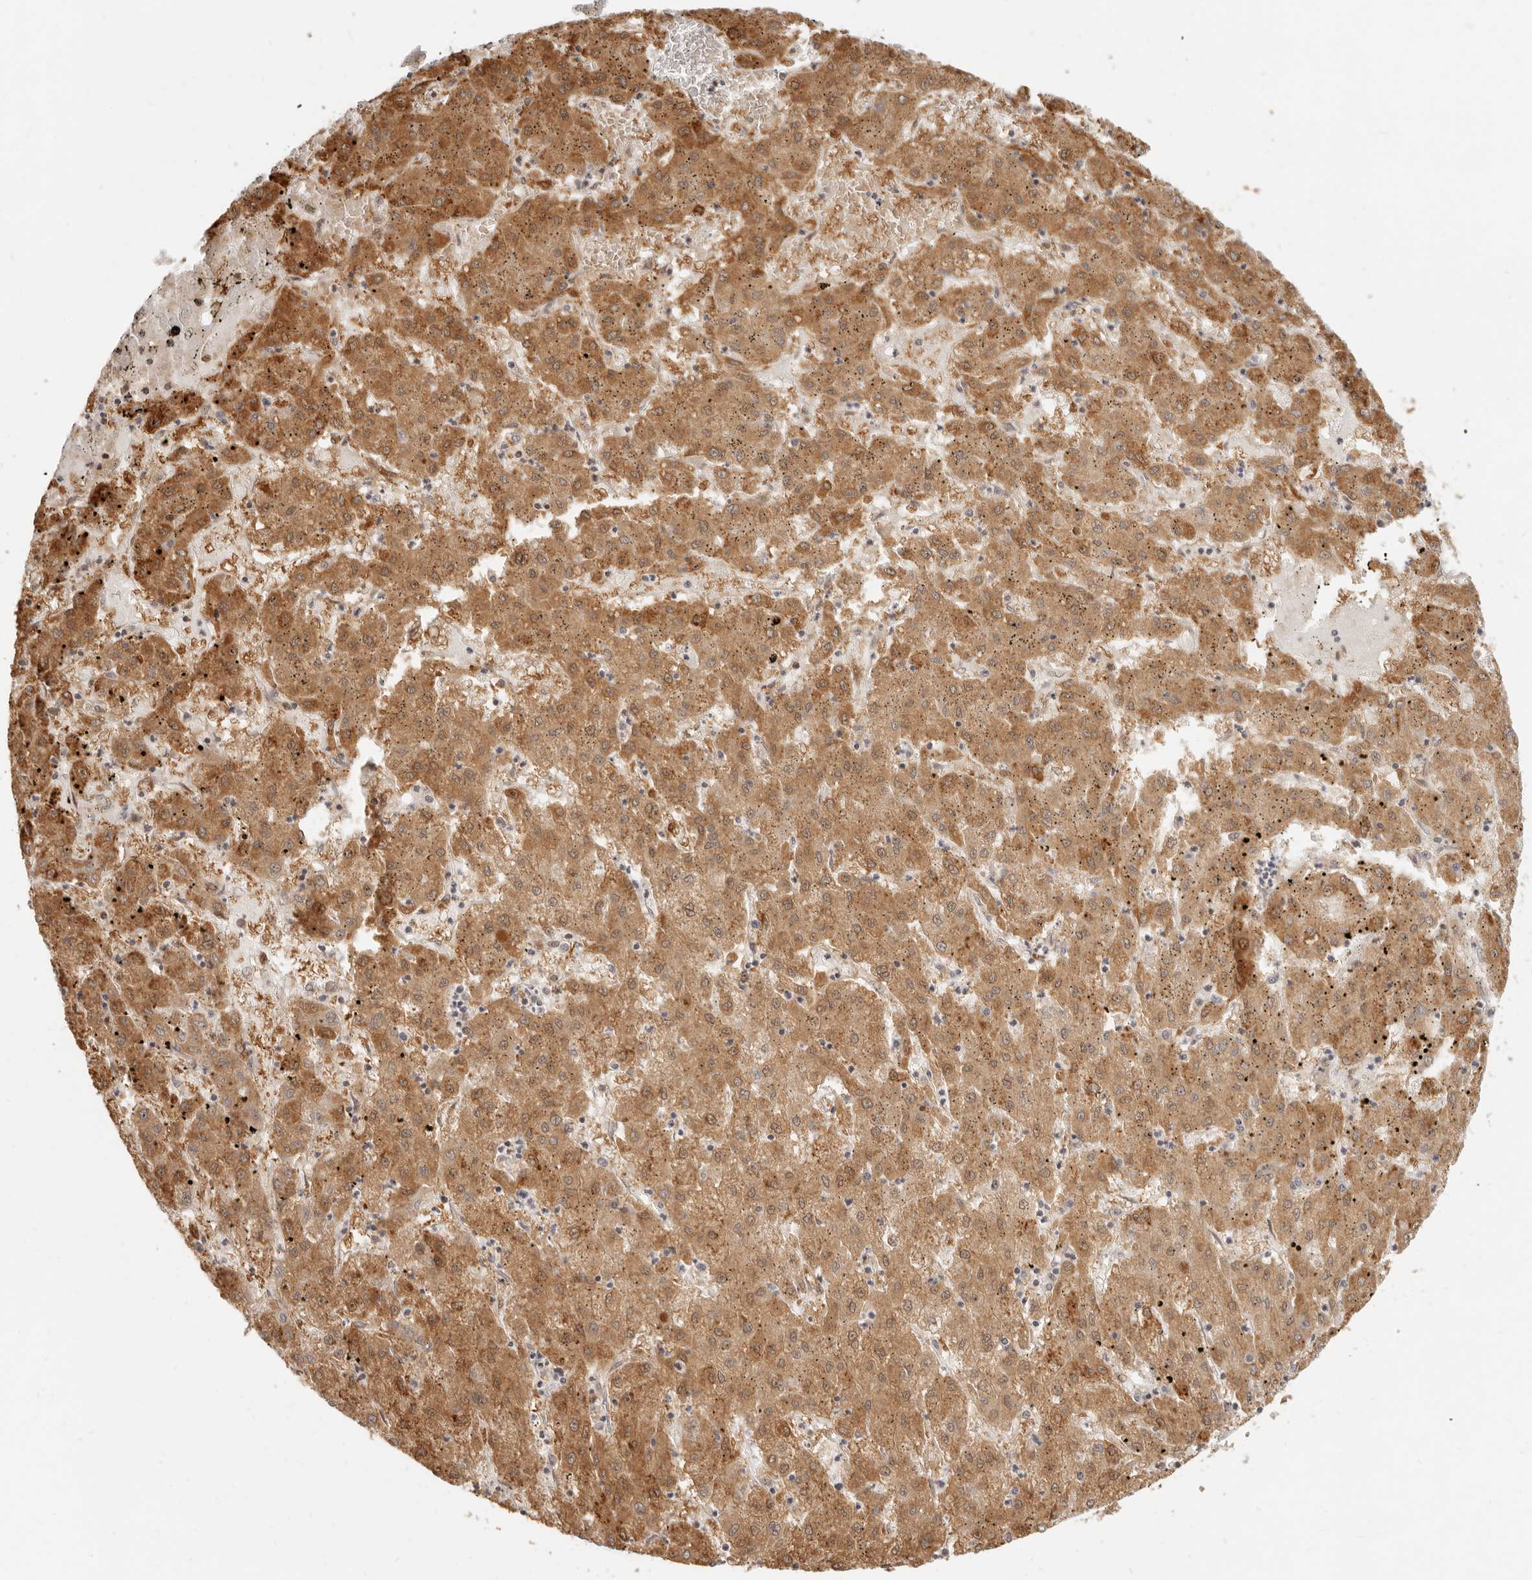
{"staining": {"intensity": "moderate", "quantity": ">75%", "location": "cytoplasmic/membranous"}, "tissue": "liver cancer", "cell_type": "Tumor cells", "image_type": "cancer", "snomed": [{"axis": "morphology", "description": "Carcinoma, Hepatocellular, NOS"}, {"axis": "topography", "description": "Liver"}], "caption": "Immunohistochemical staining of liver hepatocellular carcinoma reveals medium levels of moderate cytoplasmic/membranous protein expression in about >75% of tumor cells.", "gene": "TUFT1", "patient": {"sex": "male", "age": 72}}